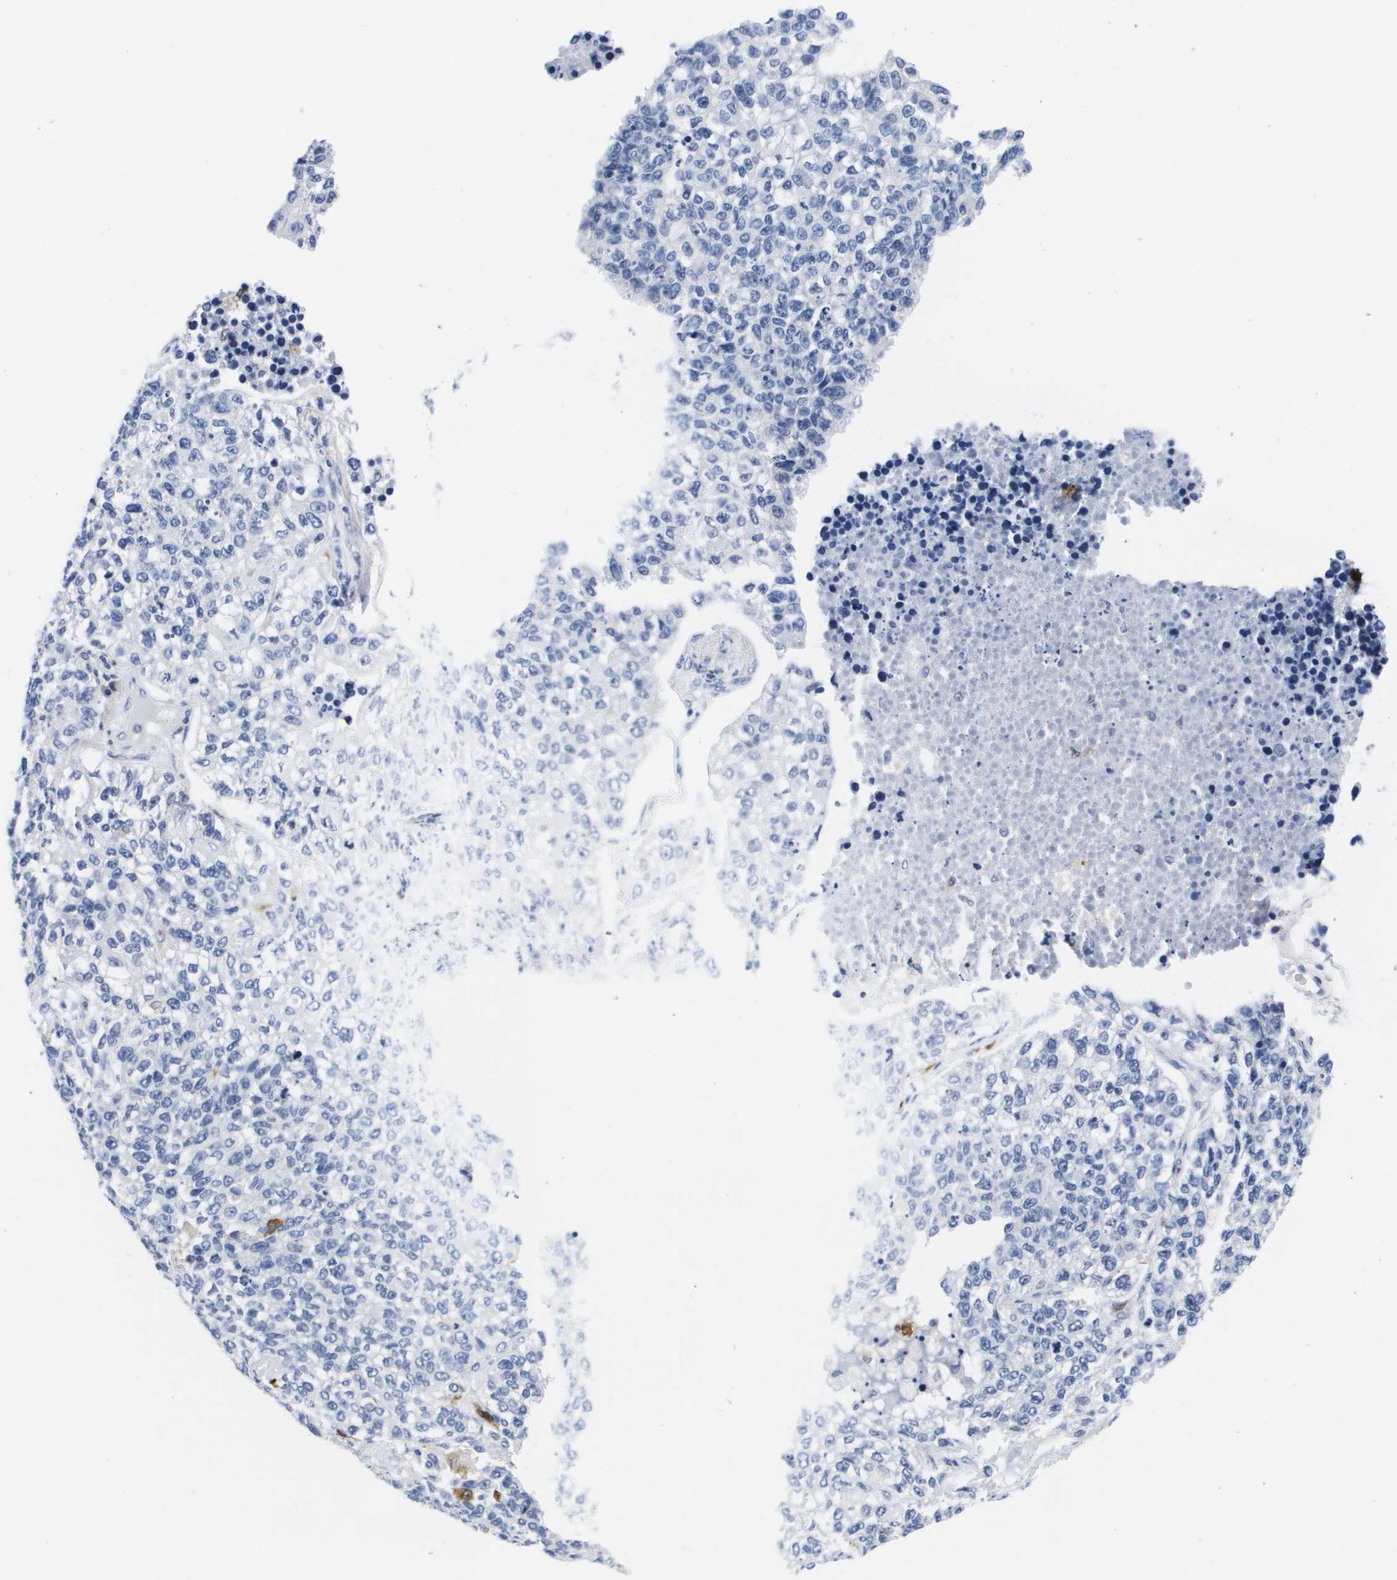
{"staining": {"intensity": "negative", "quantity": "none", "location": "none"}, "tissue": "lung cancer", "cell_type": "Tumor cells", "image_type": "cancer", "snomed": [{"axis": "morphology", "description": "Adenocarcinoma, NOS"}, {"axis": "topography", "description": "Lung"}], "caption": "The micrograph displays no staining of tumor cells in lung cancer.", "gene": "HMOX1", "patient": {"sex": "male", "age": 49}}